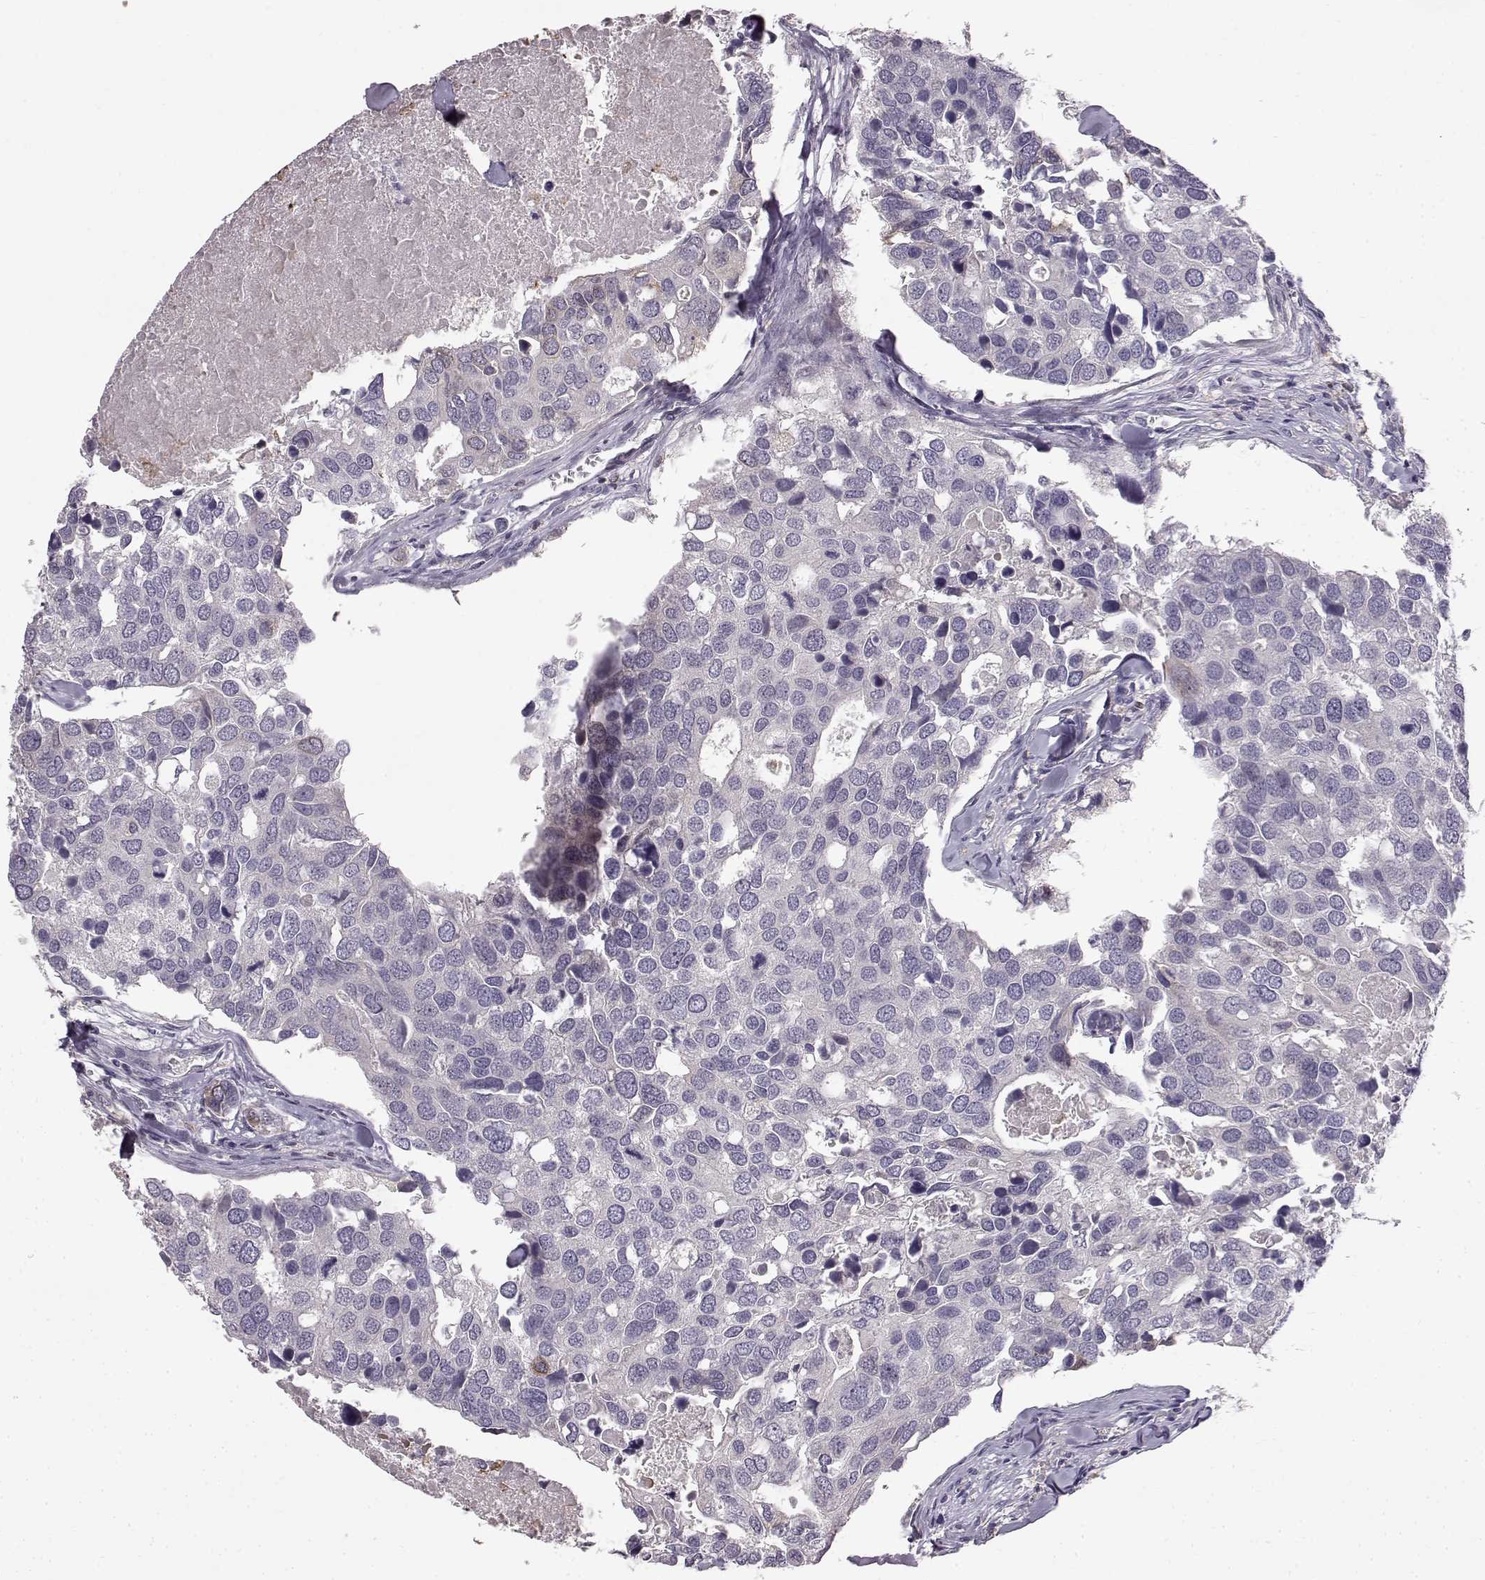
{"staining": {"intensity": "negative", "quantity": "none", "location": "none"}, "tissue": "breast cancer", "cell_type": "Tumor cells", "image_type": "cancer", "snomed": [{"axis": "morphology", "description": "Duct carcinoma"}, {"axis": "topography", "description": "Breast"}], "caption": "The image demonstrates no staining of tumor cells in breast infiltrating ductal carcinoma. (Stains: DAB (3,3'-diaminobenzidine) immunohistochemistry with hematoxylin counter stain, Microscopy: brightfield microscopy at high magnification).", "gene": "SPAG17", "patient": {"sex": "female", "age": 83}}